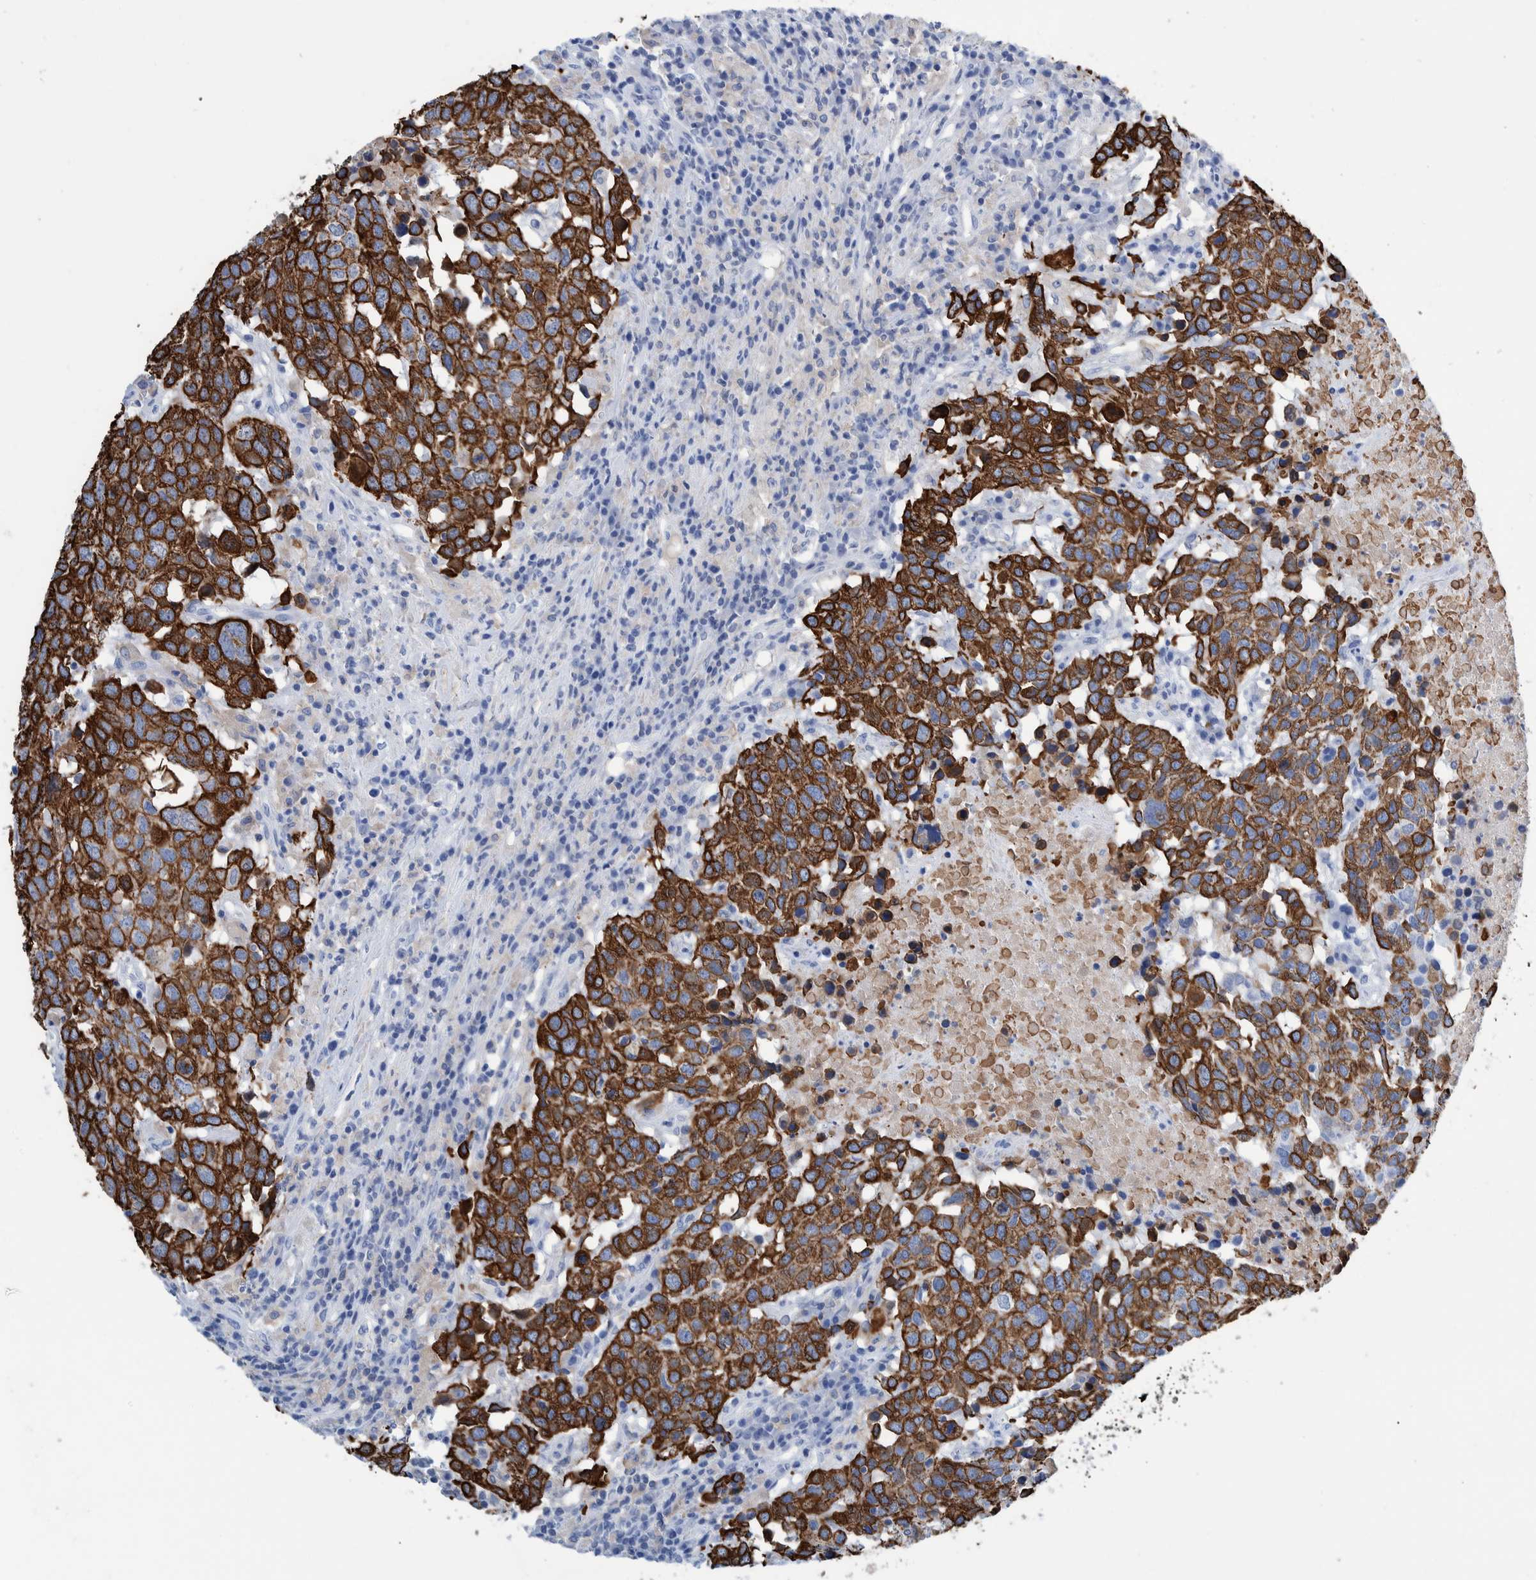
{"staining": {"intensity": "strong", "quantity": ">75%", "location": "cytoplasmic/membranous"}, "tissue": "head and neck cancer", "cell_type": "Tumor cells", "image_type": "cancer", "snomed": [{"axis": "morphology", "description": "Squamous cell carcinoma, NOS"}, {"axis": "topography", "description": "Head-Neck"}], "caption": "Human head and neck cancer stained for a protein (brown) displays strong cytoplasmic/membranous positive staining in approximately >75% of tumor cells.", "gene": "KRT14", "patient": {"sex": "male", "age": 66}}